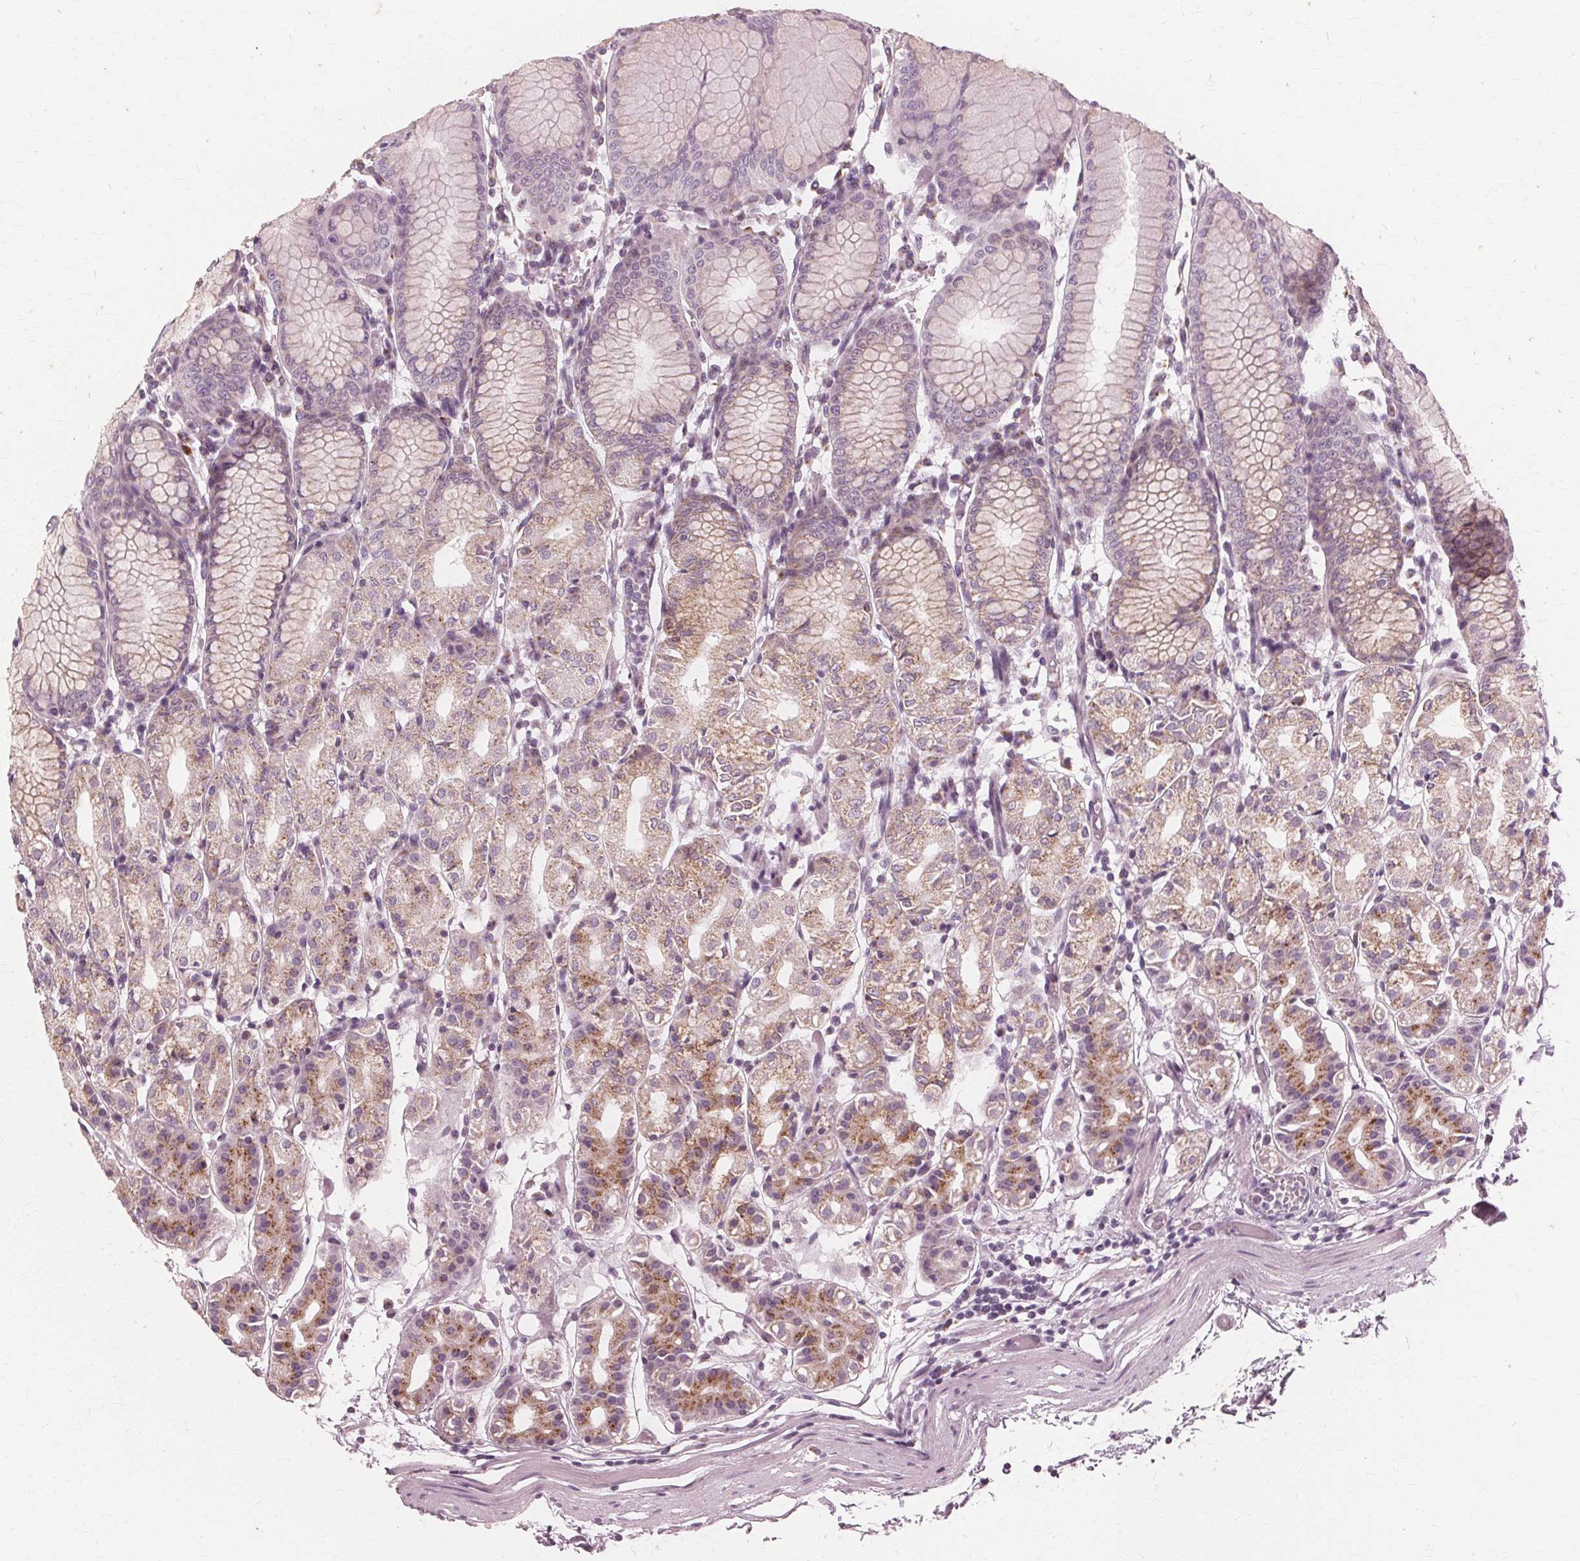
{"staining": {"intensity": "moderate", "quantity": "25%-75%", "location": "cytoplasmic/membranous"}, "tissue": "stomach", "cell_type": "Glandular cells", "image_type": "normal", "snomed": [{"axis": "morphology", "description": "Normal tissue, NOS"}, {"axis": "topography", "description": "Stomach"}], "caption": "Brown immunohistochemical staining in unremarkable stomach displays moderate cytoplasmic/membranous positivity in approximately 25%-75% of glandular cells. Using DAB (3,3'-diaminobenzidine) (brown) and hematoxylin (blue) stains, captured at high magnification using brightfield microscopy.", "gene": "DNASE2", "patient": {"sex": "female", "age": 57}}